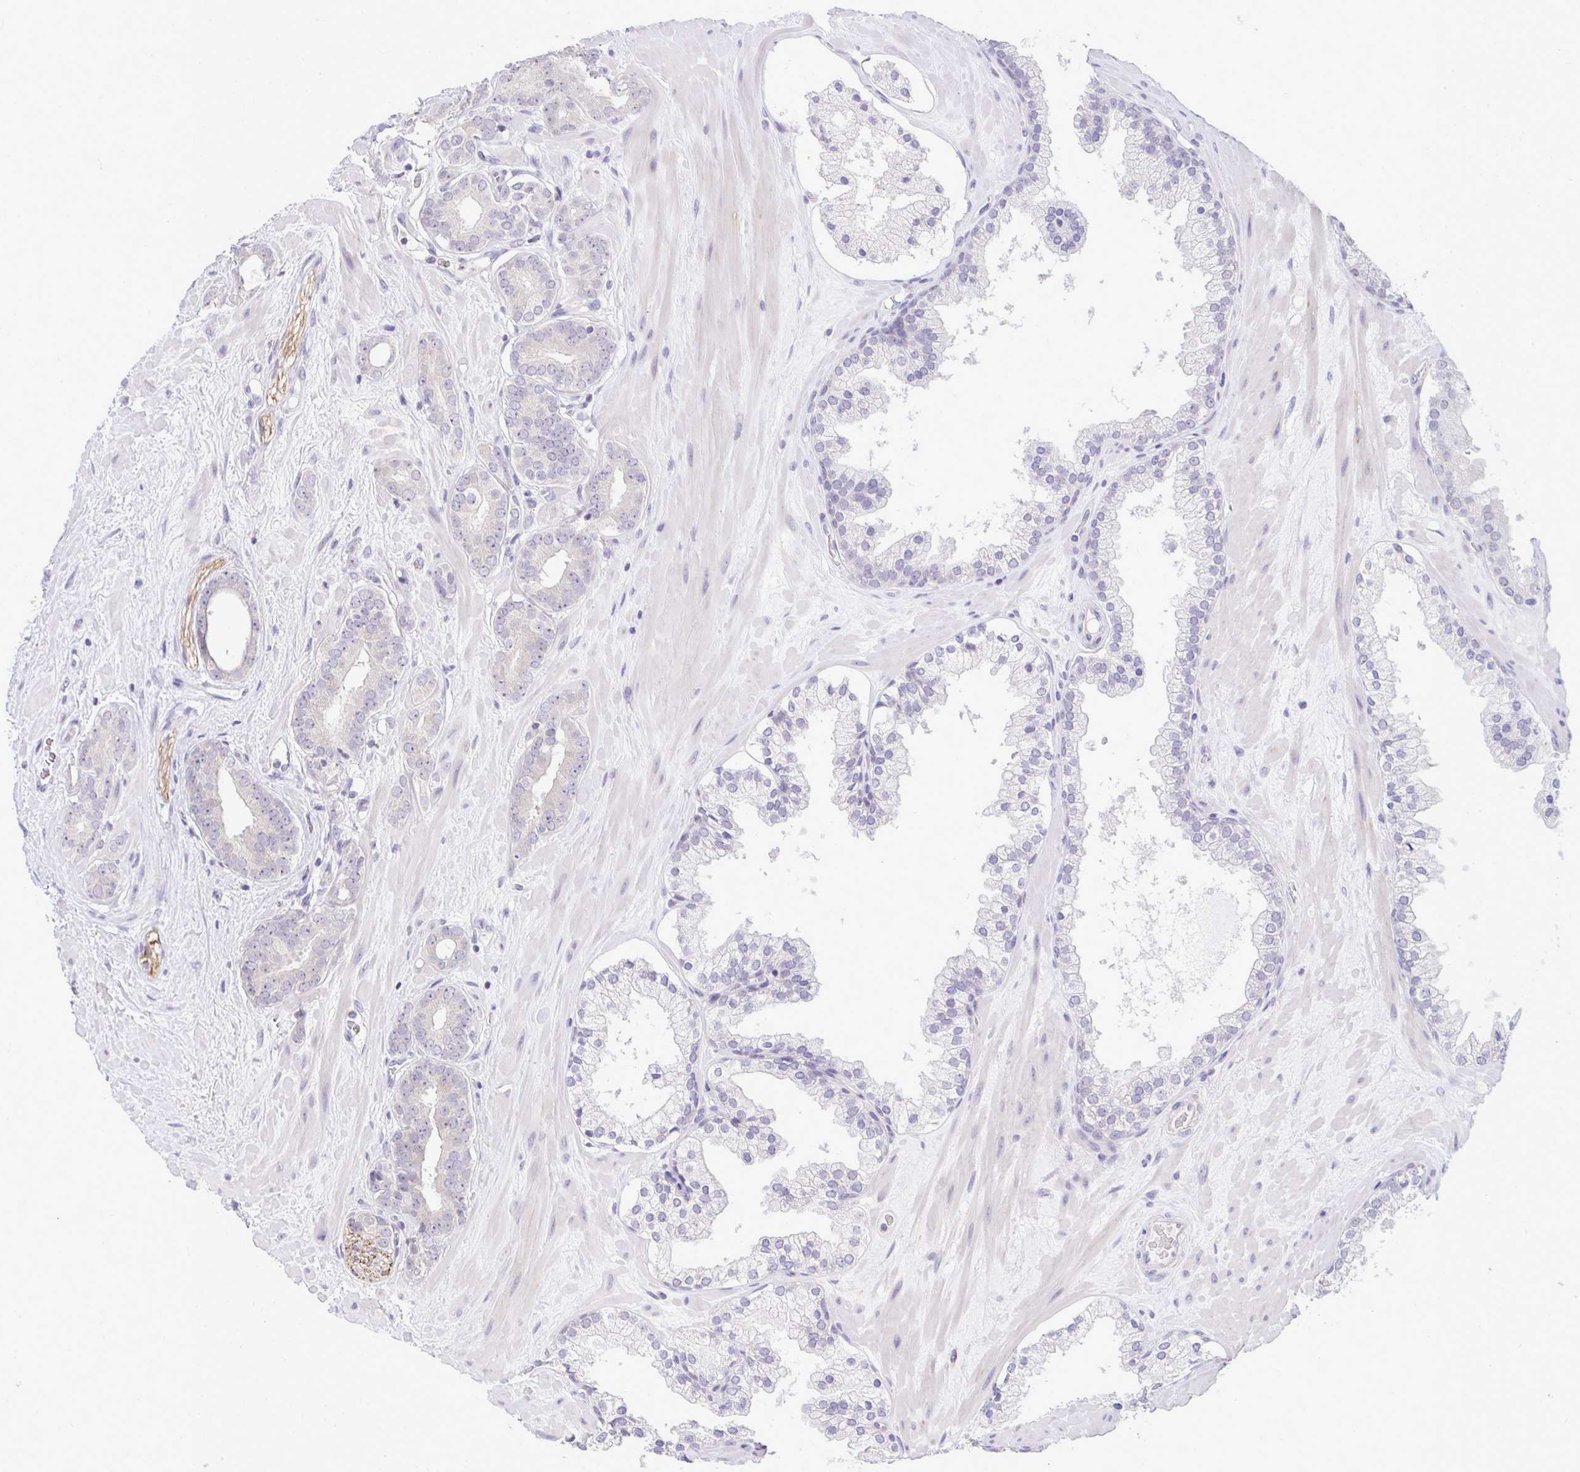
{"staining": {"intensity": "negative", "quantity": "none", "location": "none"}, "tissue": "prostate cancer", "cell_type": "Tumor cells", "image_type": "cancer", "snomed": [{"axis": "morphology", "description": "Adenocarcinoma, High grade"}, {"axis": "topography", "description": "Prostate"}], "caption": "This is an immunohistochemistry histopathology image of human prostate cancer (adenocarcinoma (high-grade)). There is no staining in tumor cells.", "gene": "PIGK", "patient": {"sex": "male", "age": 66}}